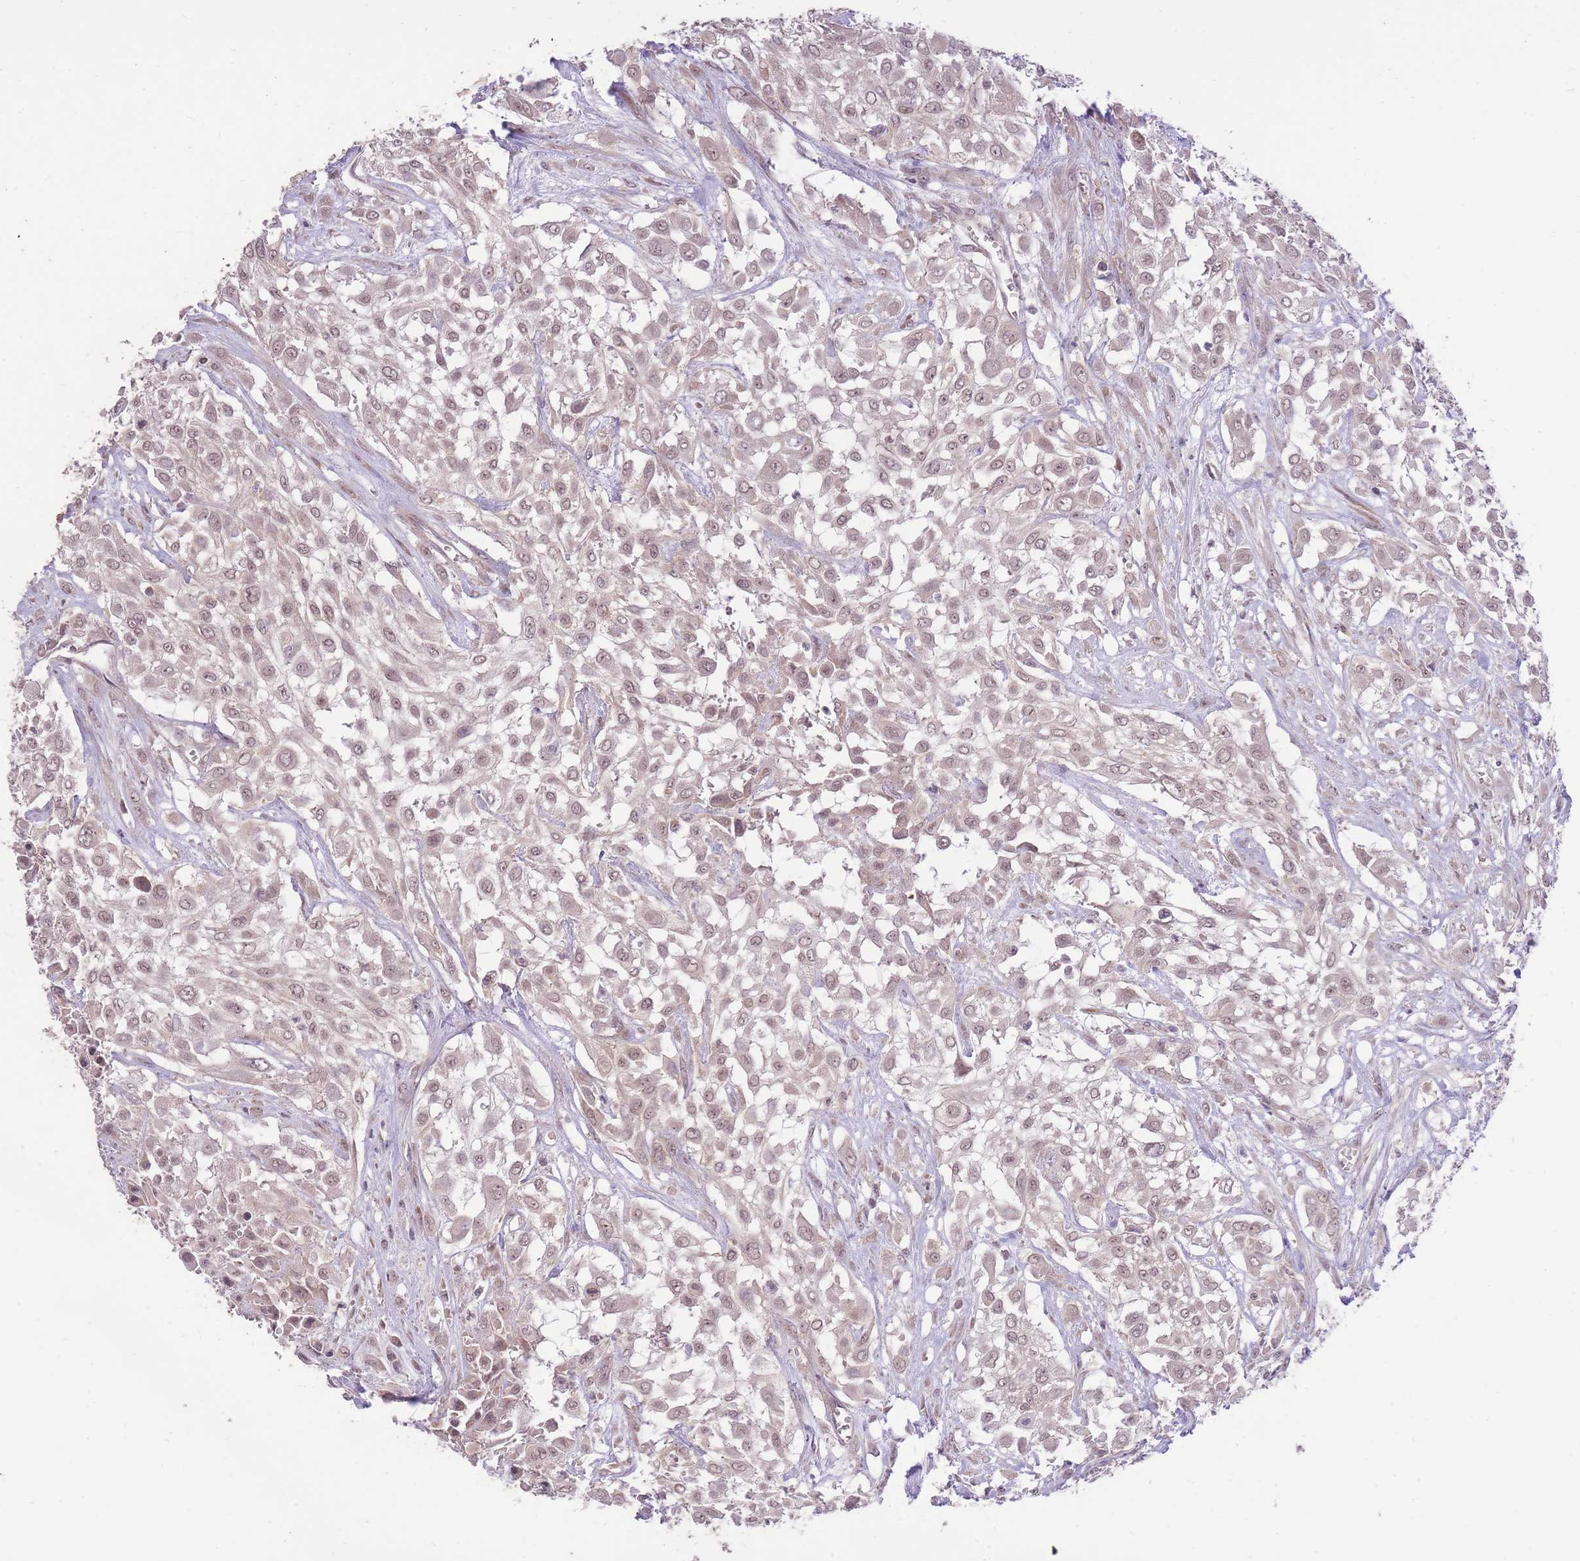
{"staining": {"intensity": "weak", "quantity": "25%-75%", "location": "nuclear"}, "tissue": "urothelial cancer", "cell_type": "Tumor cells", "image_type": "cancer", "snomed": [{"axis": "morphology", "description": "Urothelial carcinoma, High grade"}, {"axis": "topography", "description": "Urinary bladder"}], "caption": "Urothelial carcinoma (high-grade) tissue shows weak nuclear staining in approximately 25%-75% of tumor cells", "gene": "ELOA2", "patient": {"sex": "male", "age": 57}}